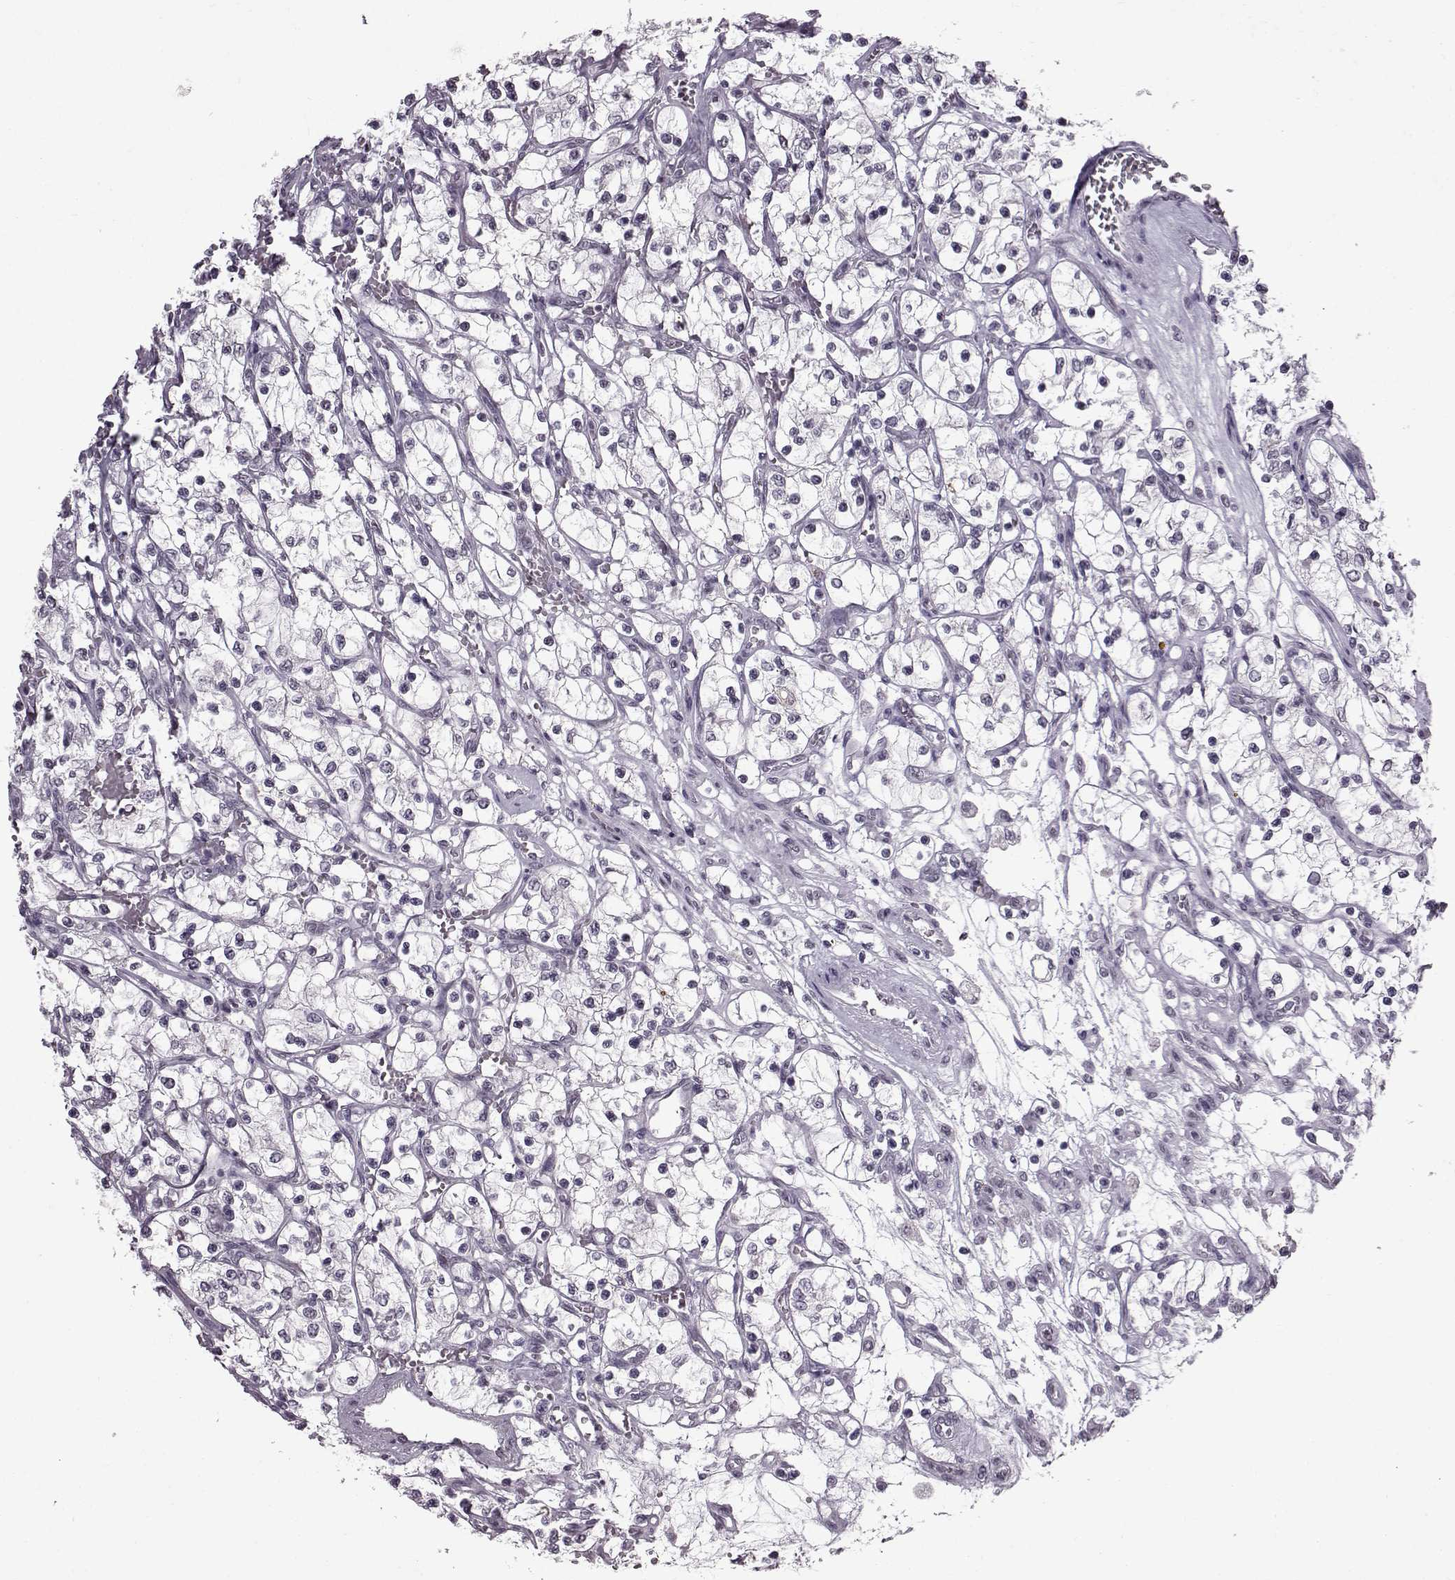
{"staining": {"intensity": "negative", "quantity": "none", "location": "none"}, "tissue": "renal cancer", "cell_type": "Tumor cells", "image_type": "cancer", "snomed": [{"axis": "morphology", "description": "Adenocarcinoma, NOS"}, {"axis": "topography", "description": "Kidney"}], "caption": "An IHC micrograph of adenocarcinoma (renal) is shown. There is no staining in tumor cells of adenocarcinoma (renal).", "gene": "SLC28A2", "patient": {"sex": "female", "age": 69}}